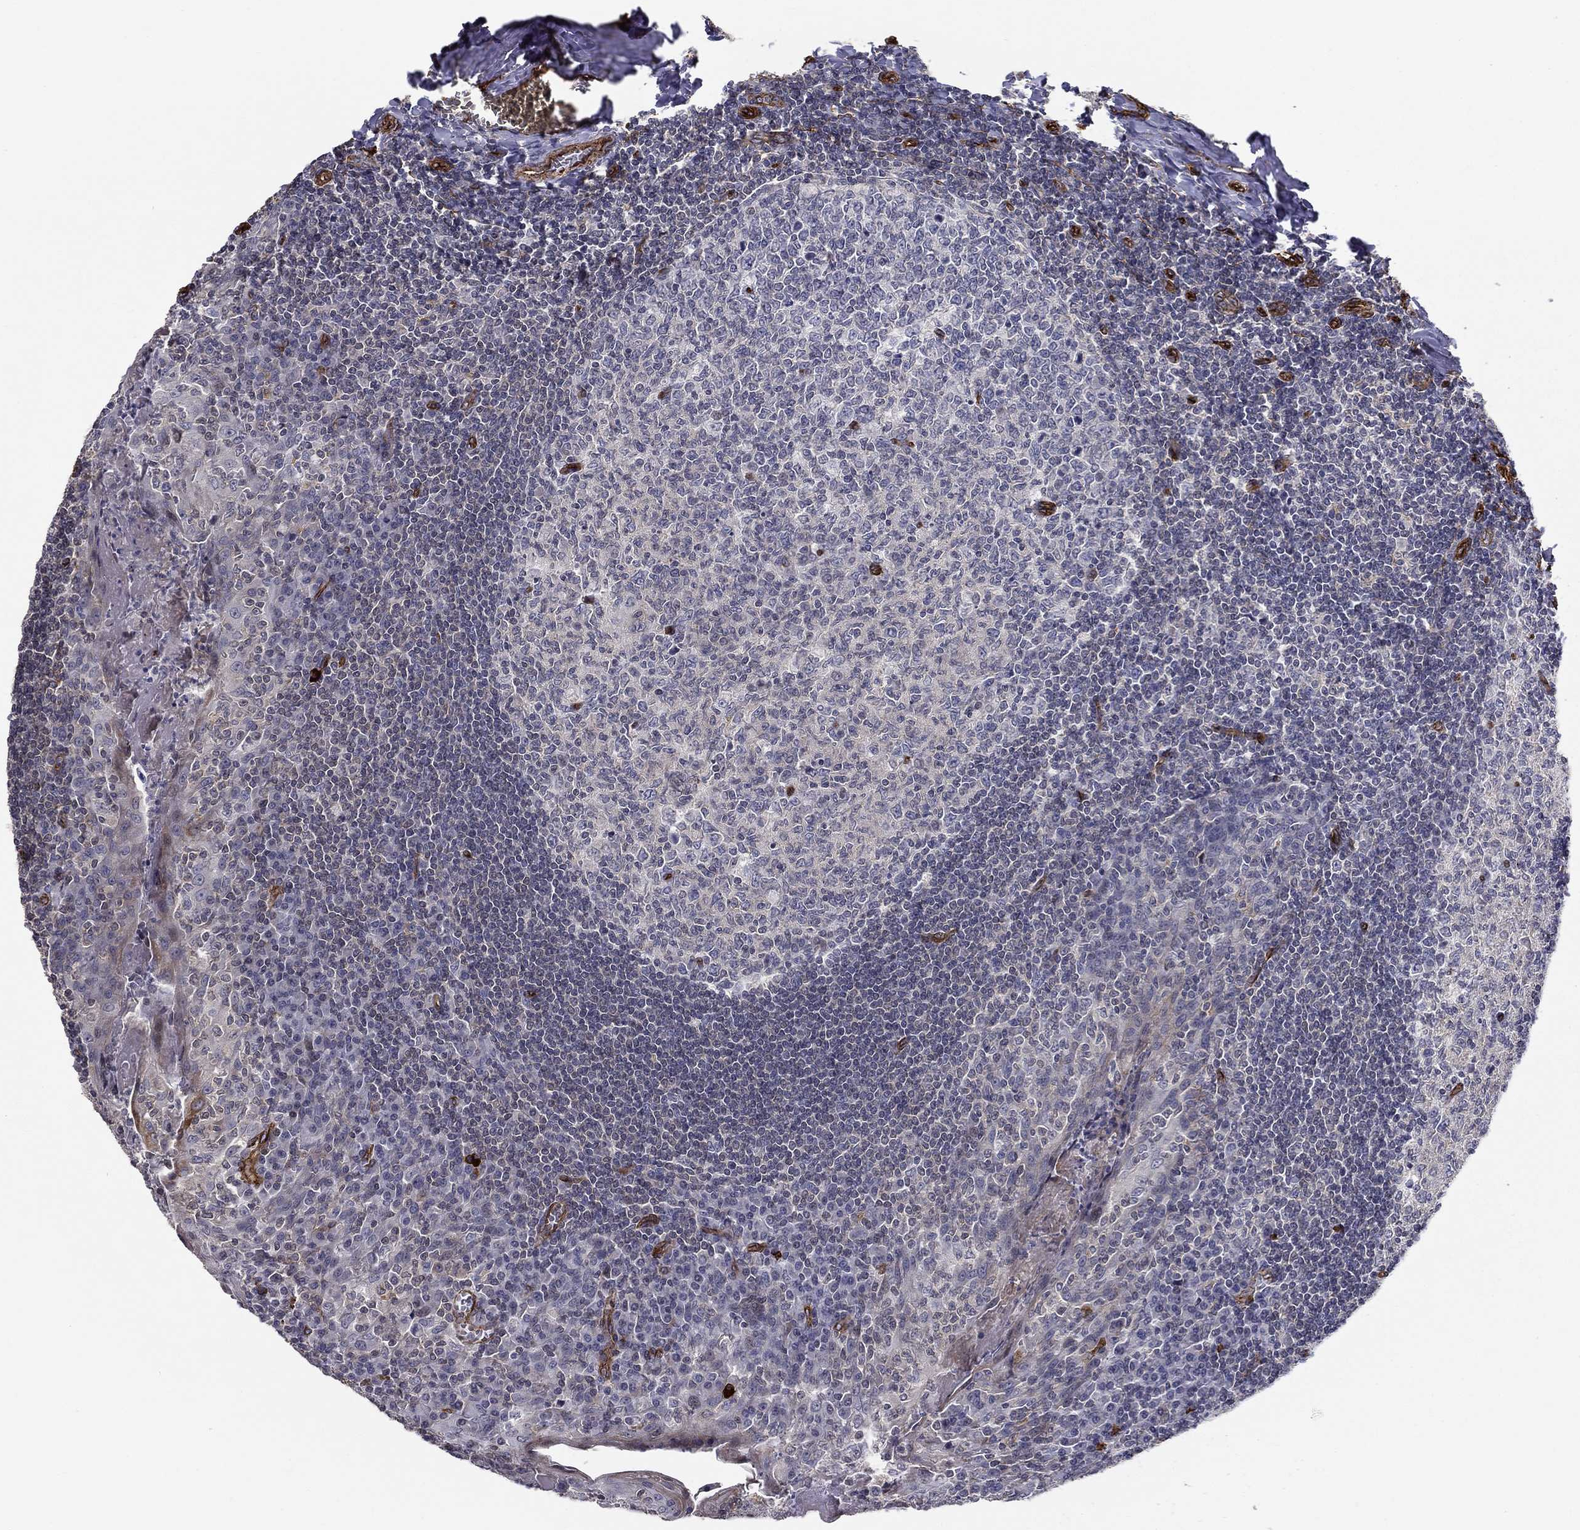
{"staining": {"intensity": "negative", "quantity": "none", "location": "none"}, "tissue": "tonsil", "cell_type": "Germinal center cells", "image_type": "normal", "snomed": [{"axis": "morphology", "description": "Normal tissue, NOS"}, {"axis": "topography", "description": "Tonsil"}], "caption": "This is an immunohistochemistry image of benign human tonsil. There is no expression in germinal center cells.", "gene": "SYNC", "patient": {"sex": "female", "age": 13}}